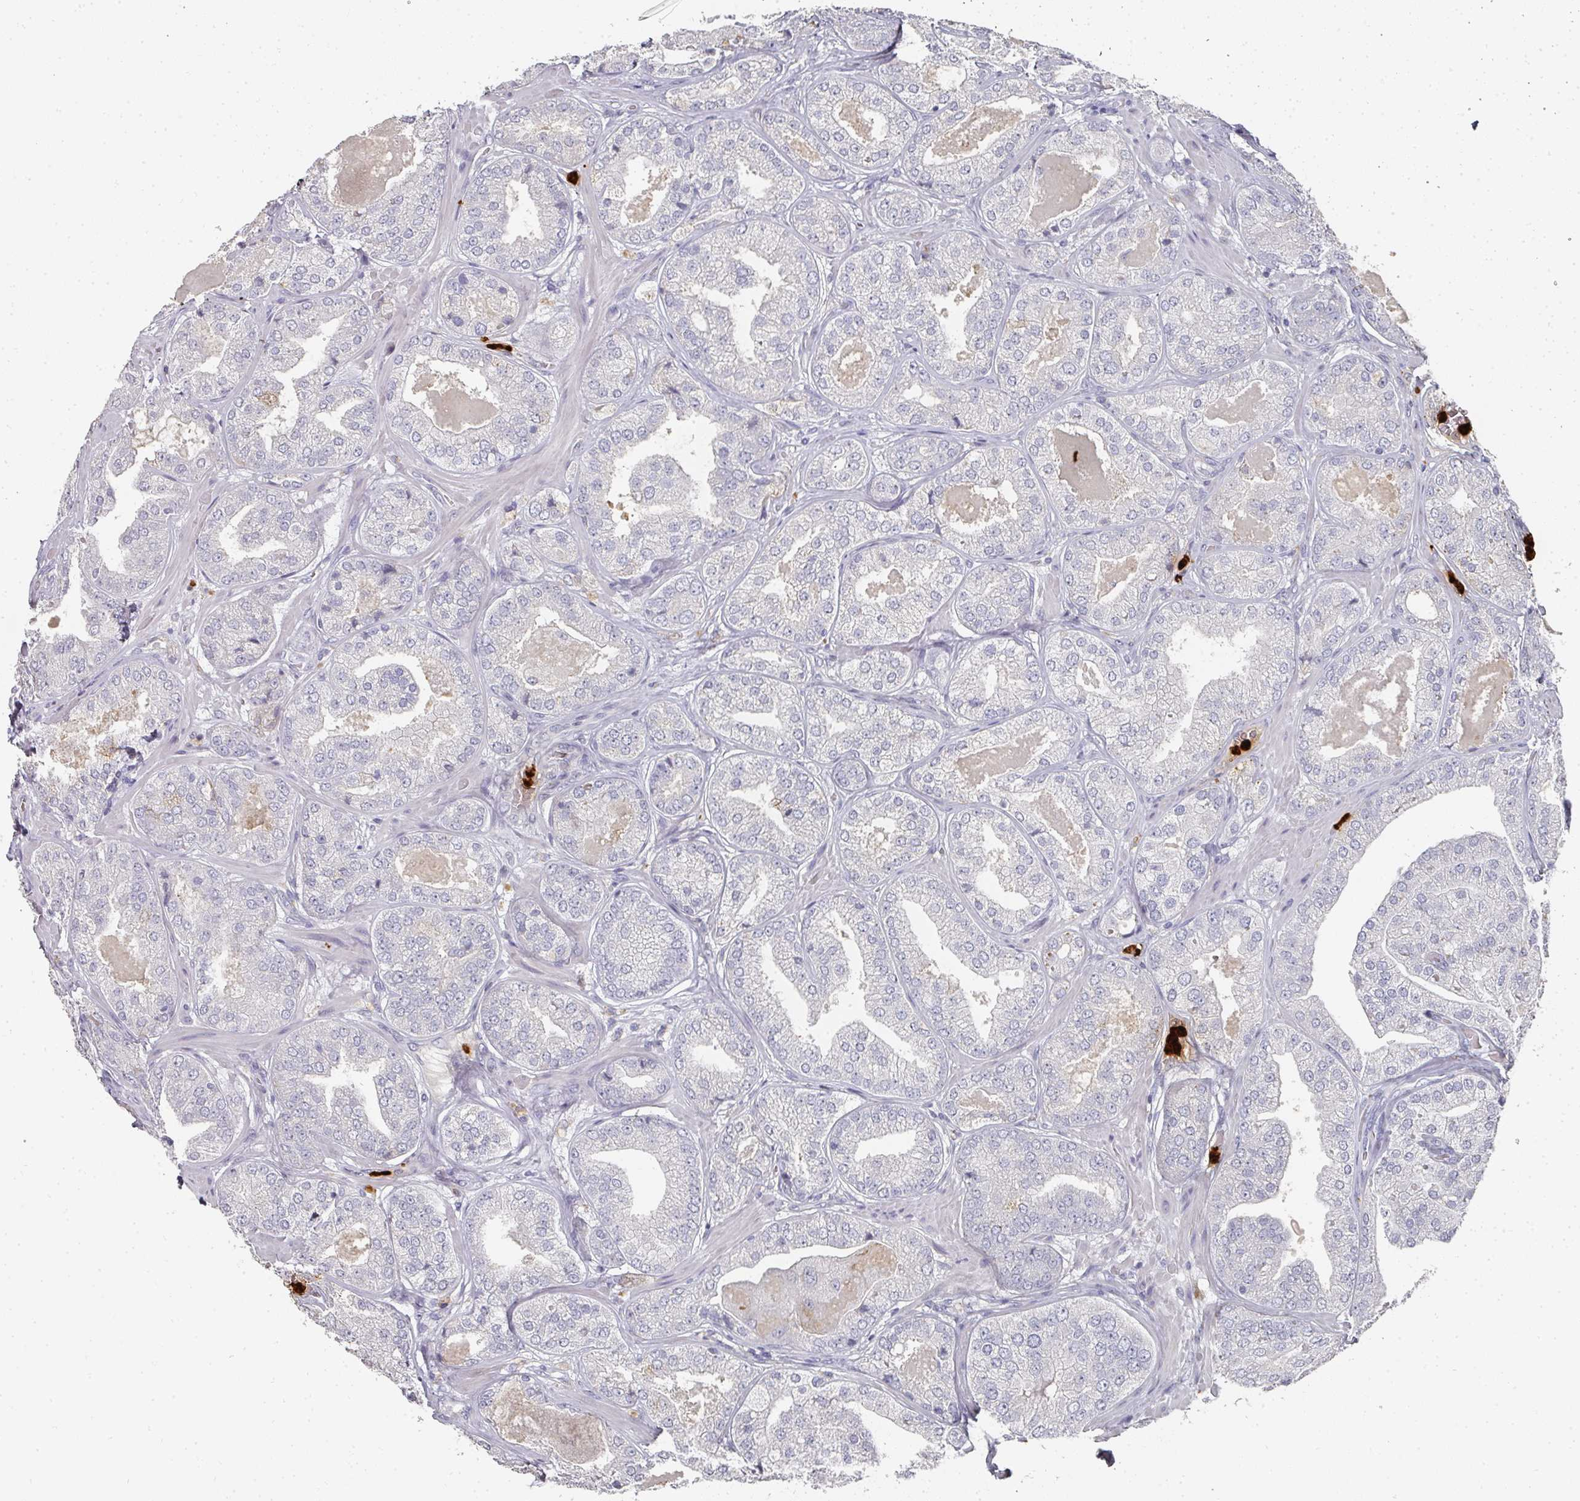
{"staining": {"intensity": "negative", "quantity": "none", "location": "none"}, "tissue": "prostate cancer", "cell_type": "Tumor cells", "image_type": "cancer", "snomed": [{"axis": "morphology", "description": "Adenocarcinoma, High grade"}, {"axis": "topography", "description": "Prostate"}], "caption": "Human prostate cancer (adenocarcinoma (high-grade)) stained for a protein using immunohistochemistry reveals no staining in tumor cells.", "gene": "CAMP", "patient": {"sex": "male", "age": 63}}